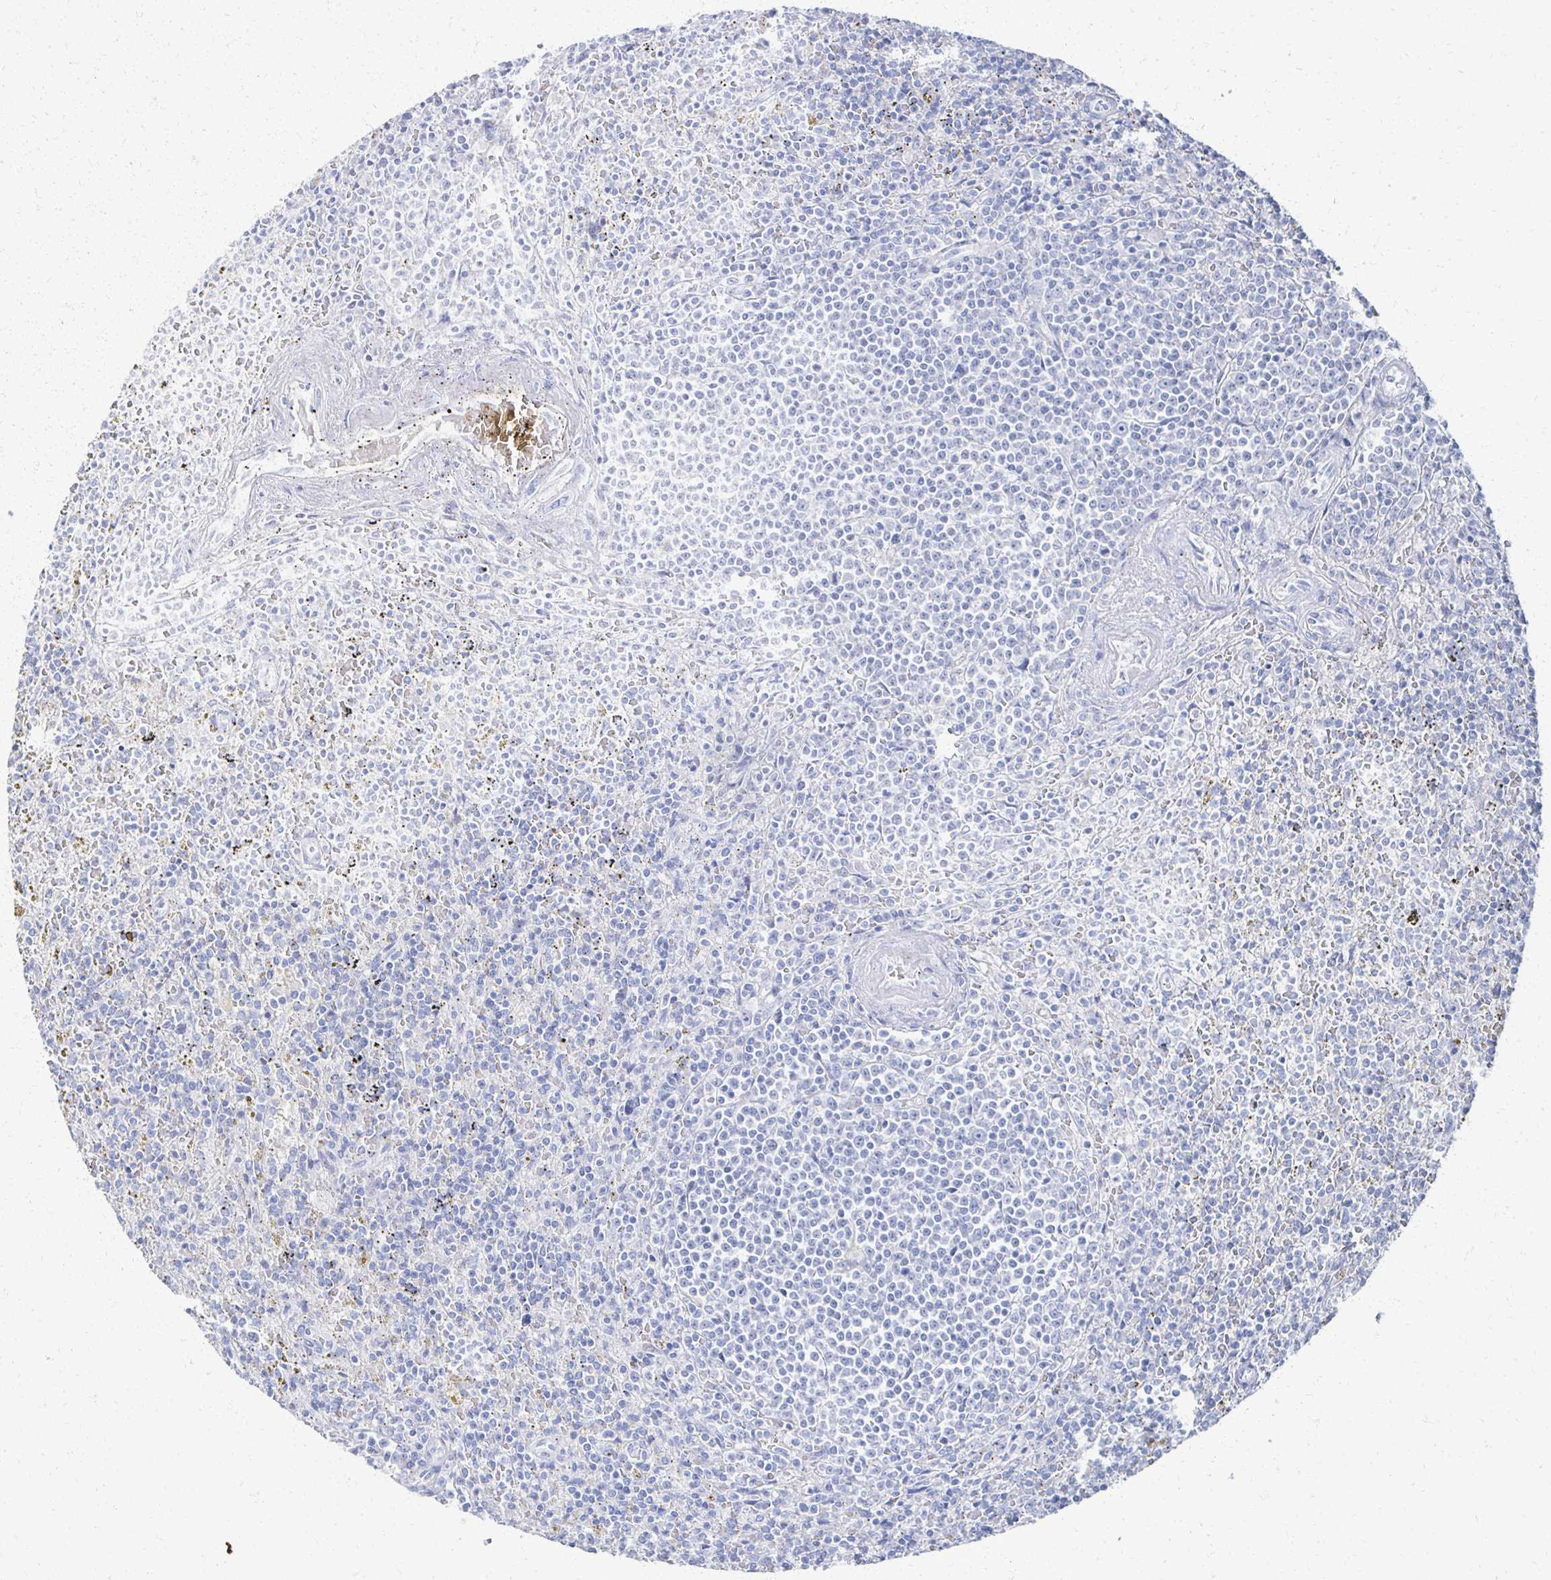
{"staining": {"intensity": "negative", "quantity": "none", "location": "none"}, "tissue": "lymphoma", "cell_type": "Tumor cells", "image_type": "cancer", "snomed": [{"axis": "morphology", "description": "Malignant lymphoma, non-Hodgkin's type, Low grade"}, {"axis": "topography", "description": "Spleen"}], "caption": "Human lymphoma stained for a protein using IHC displays no positivity in tumor cells.", "gene": "PRR20A", "patient": {"sex": "male", "age": 67}}